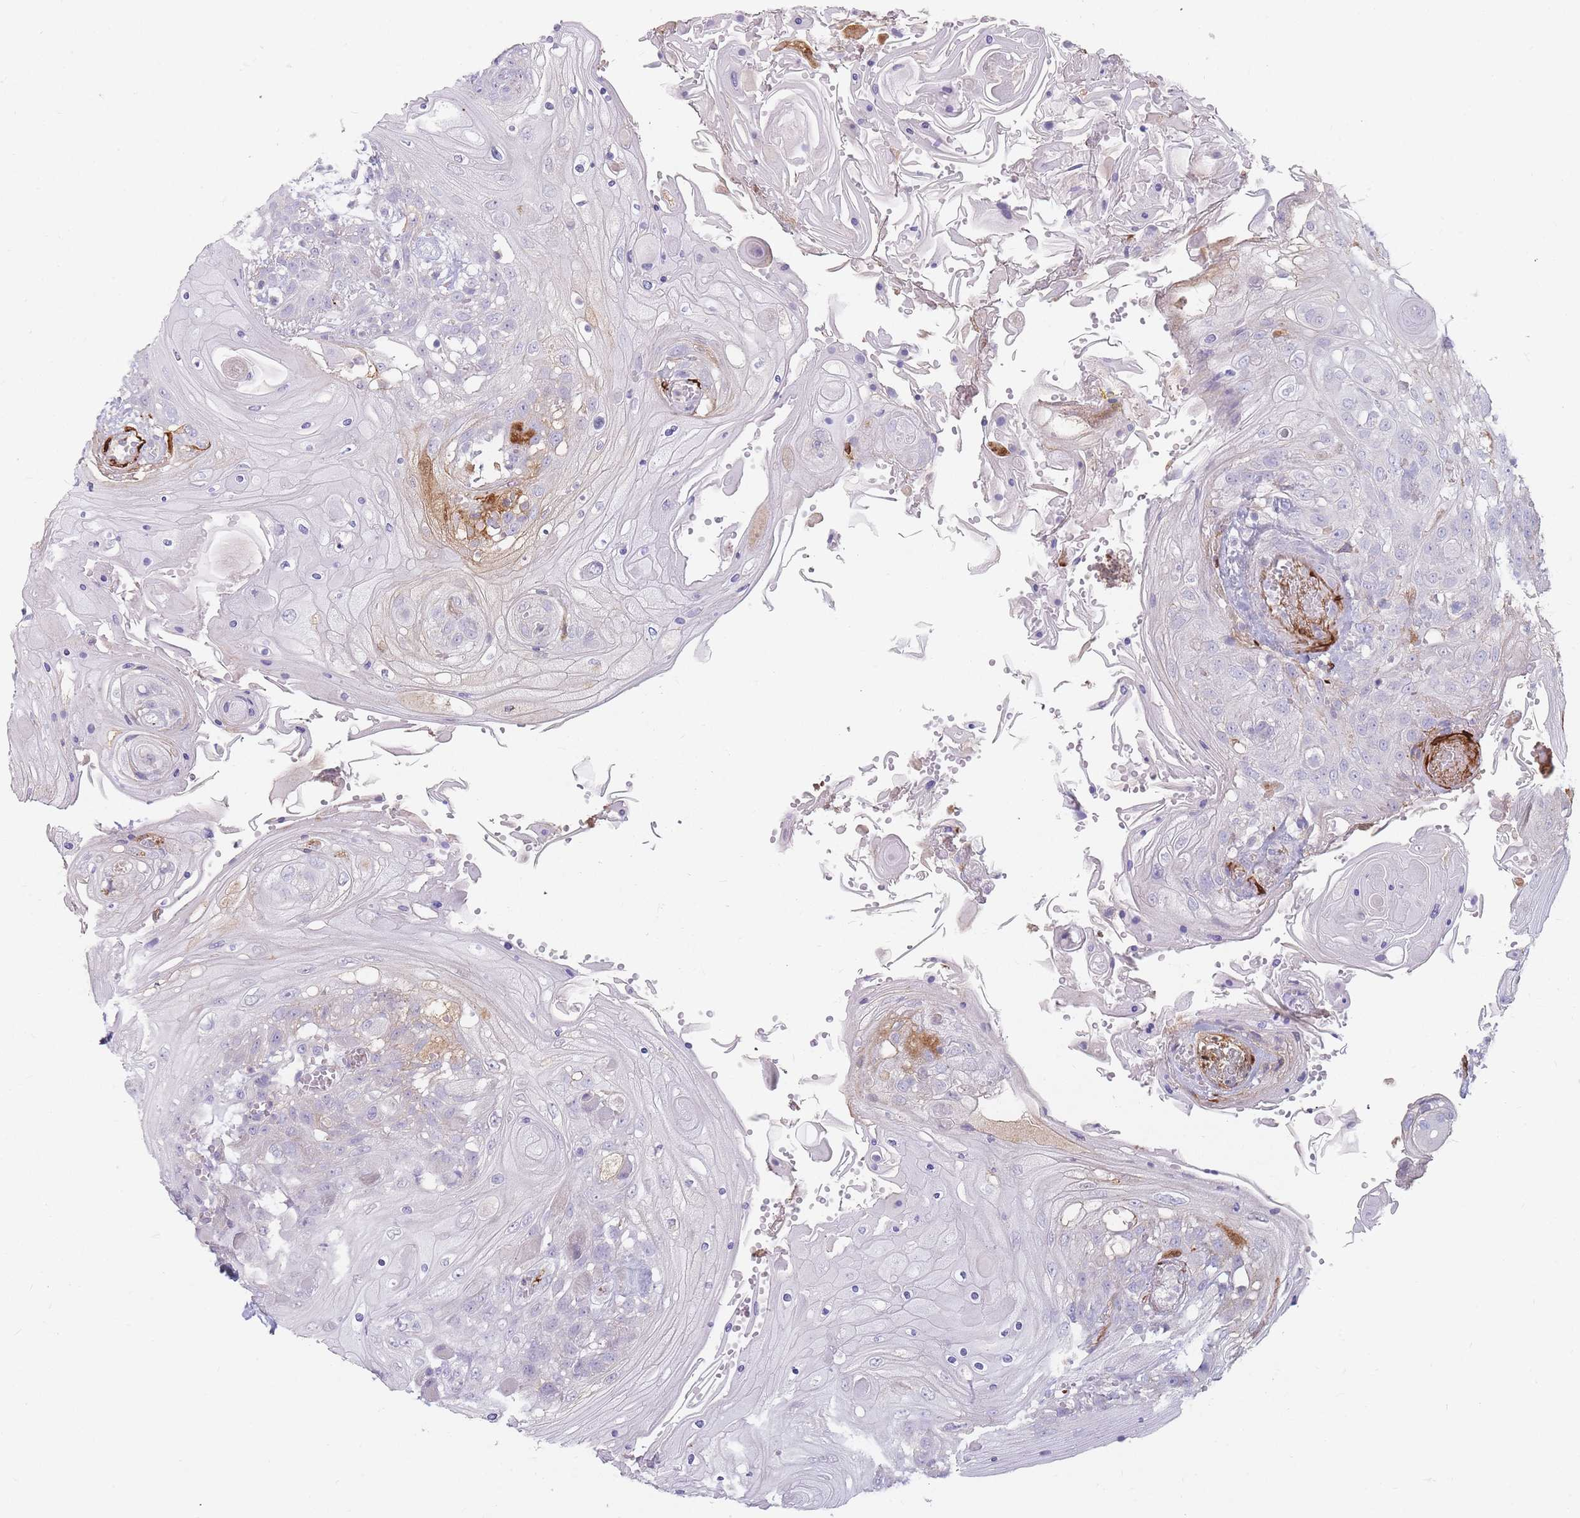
{"staining": {"intensity": "negative", "quantity": "none", "location": "none"}, "tissue": "head and neck cancer", "cell_type": "Tumor cells", "image_type": "cancer", "snomed": [{"axis": "morphology", "description": "Squamous cell carcinoma, NOS"}, {"axis": "topography", "description": "Head-Neck"}], "caption": "This is a micrograph of immunohistochemistry (IHC) staining of head and neck cancer, which shows no expression in tumor cells.", "gene": "PRG4", "patient": {"sex": "female", "age": 43}}